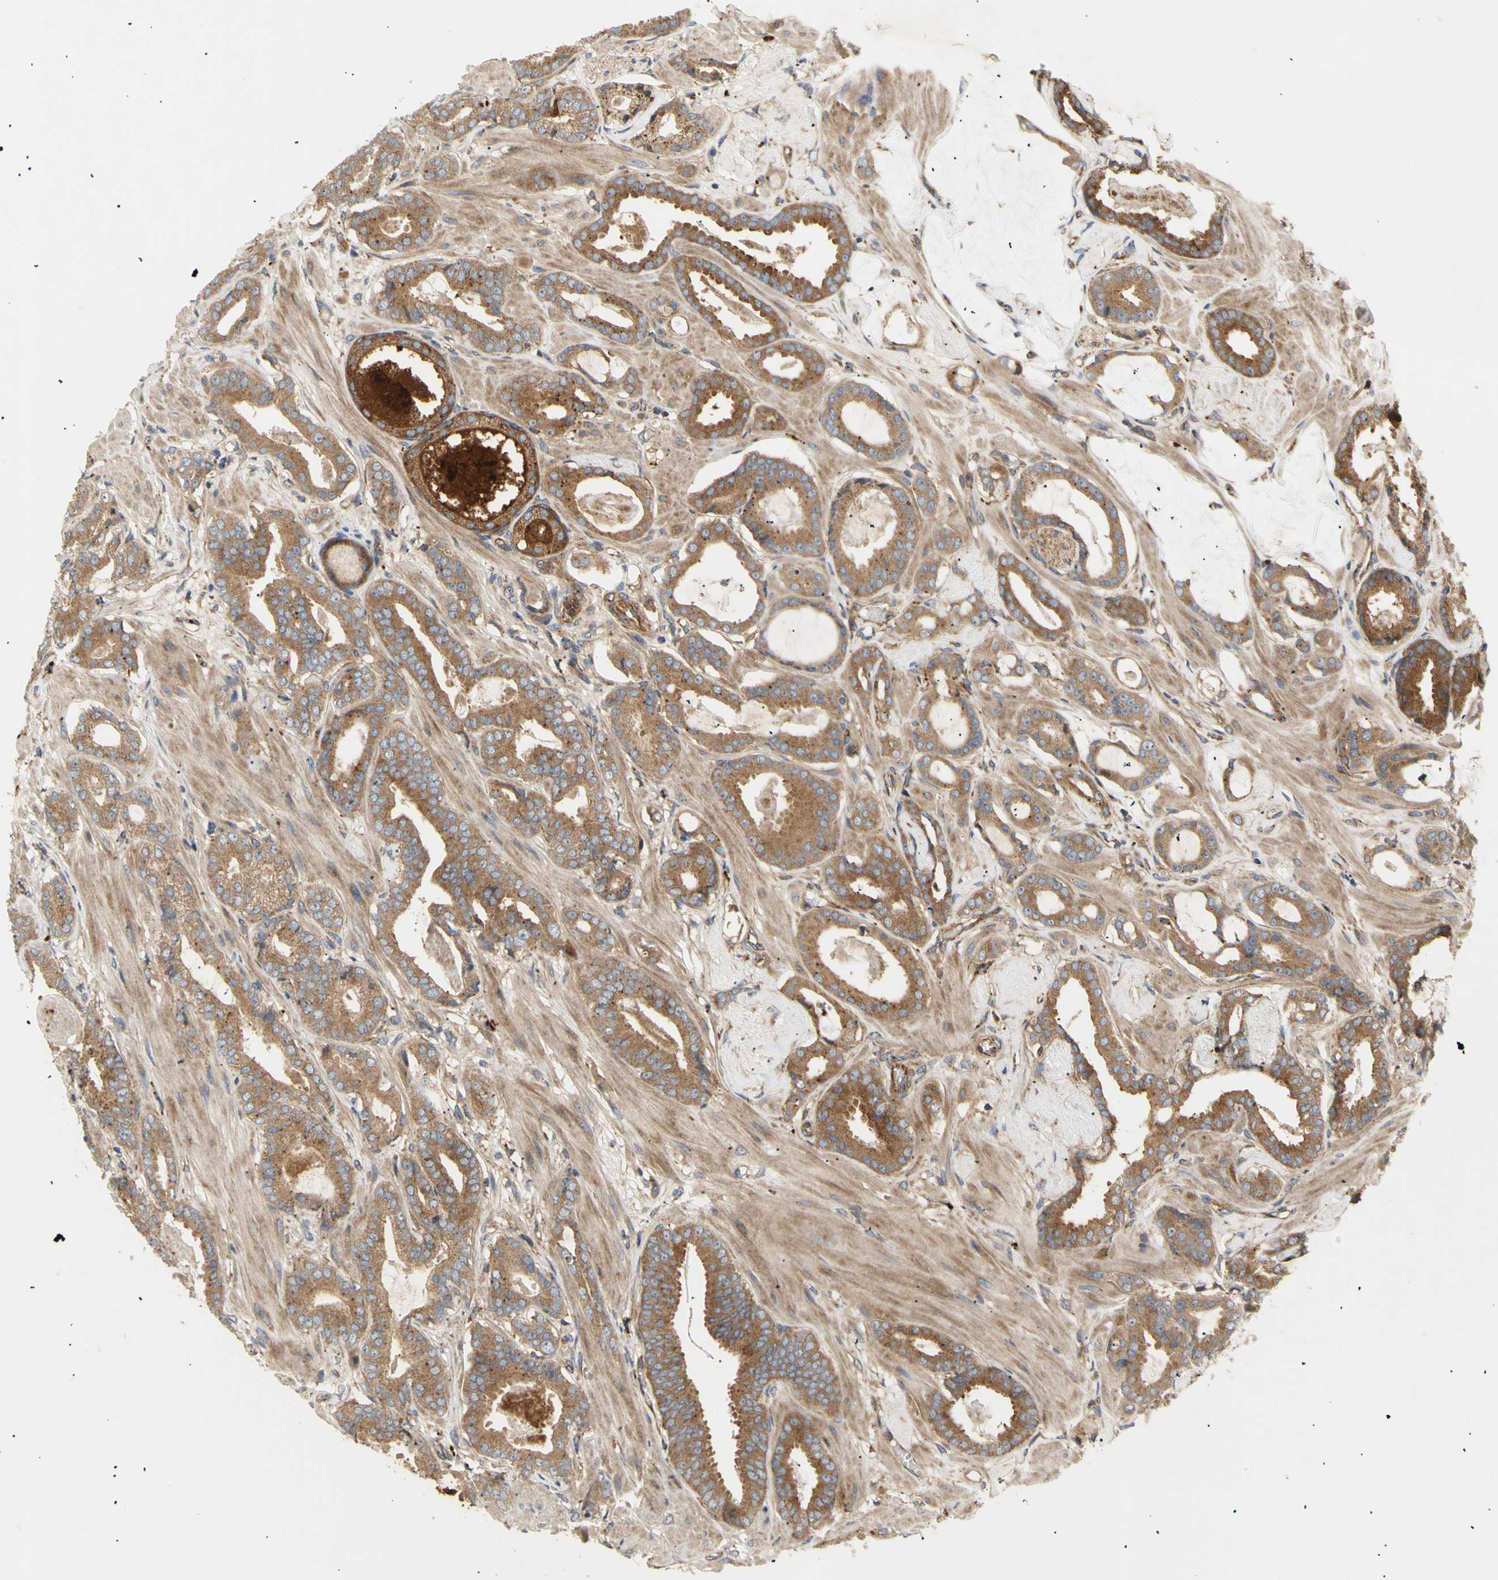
{"staining": {"intensity": "moderate", "quantity": ">75%", "location": "cytoplasmic/membranous"}, "tissue": "prostate cancer", "cell_type": "Tumor cells", "image_type": "cancer", "snomed": [{"axis": "morphology", "description": "Adenocarcinoma, Low grade"}, {"axis": "topography", "description": "Prostate"}], "caption": "Prostate cancer stained for a protein (brown) exhibits moderate cytoplasmic/membranous positive expression in about >75% of tumor cells.", "gene": "TUBG2", "patient": {"sex": "male", "age": 53}}